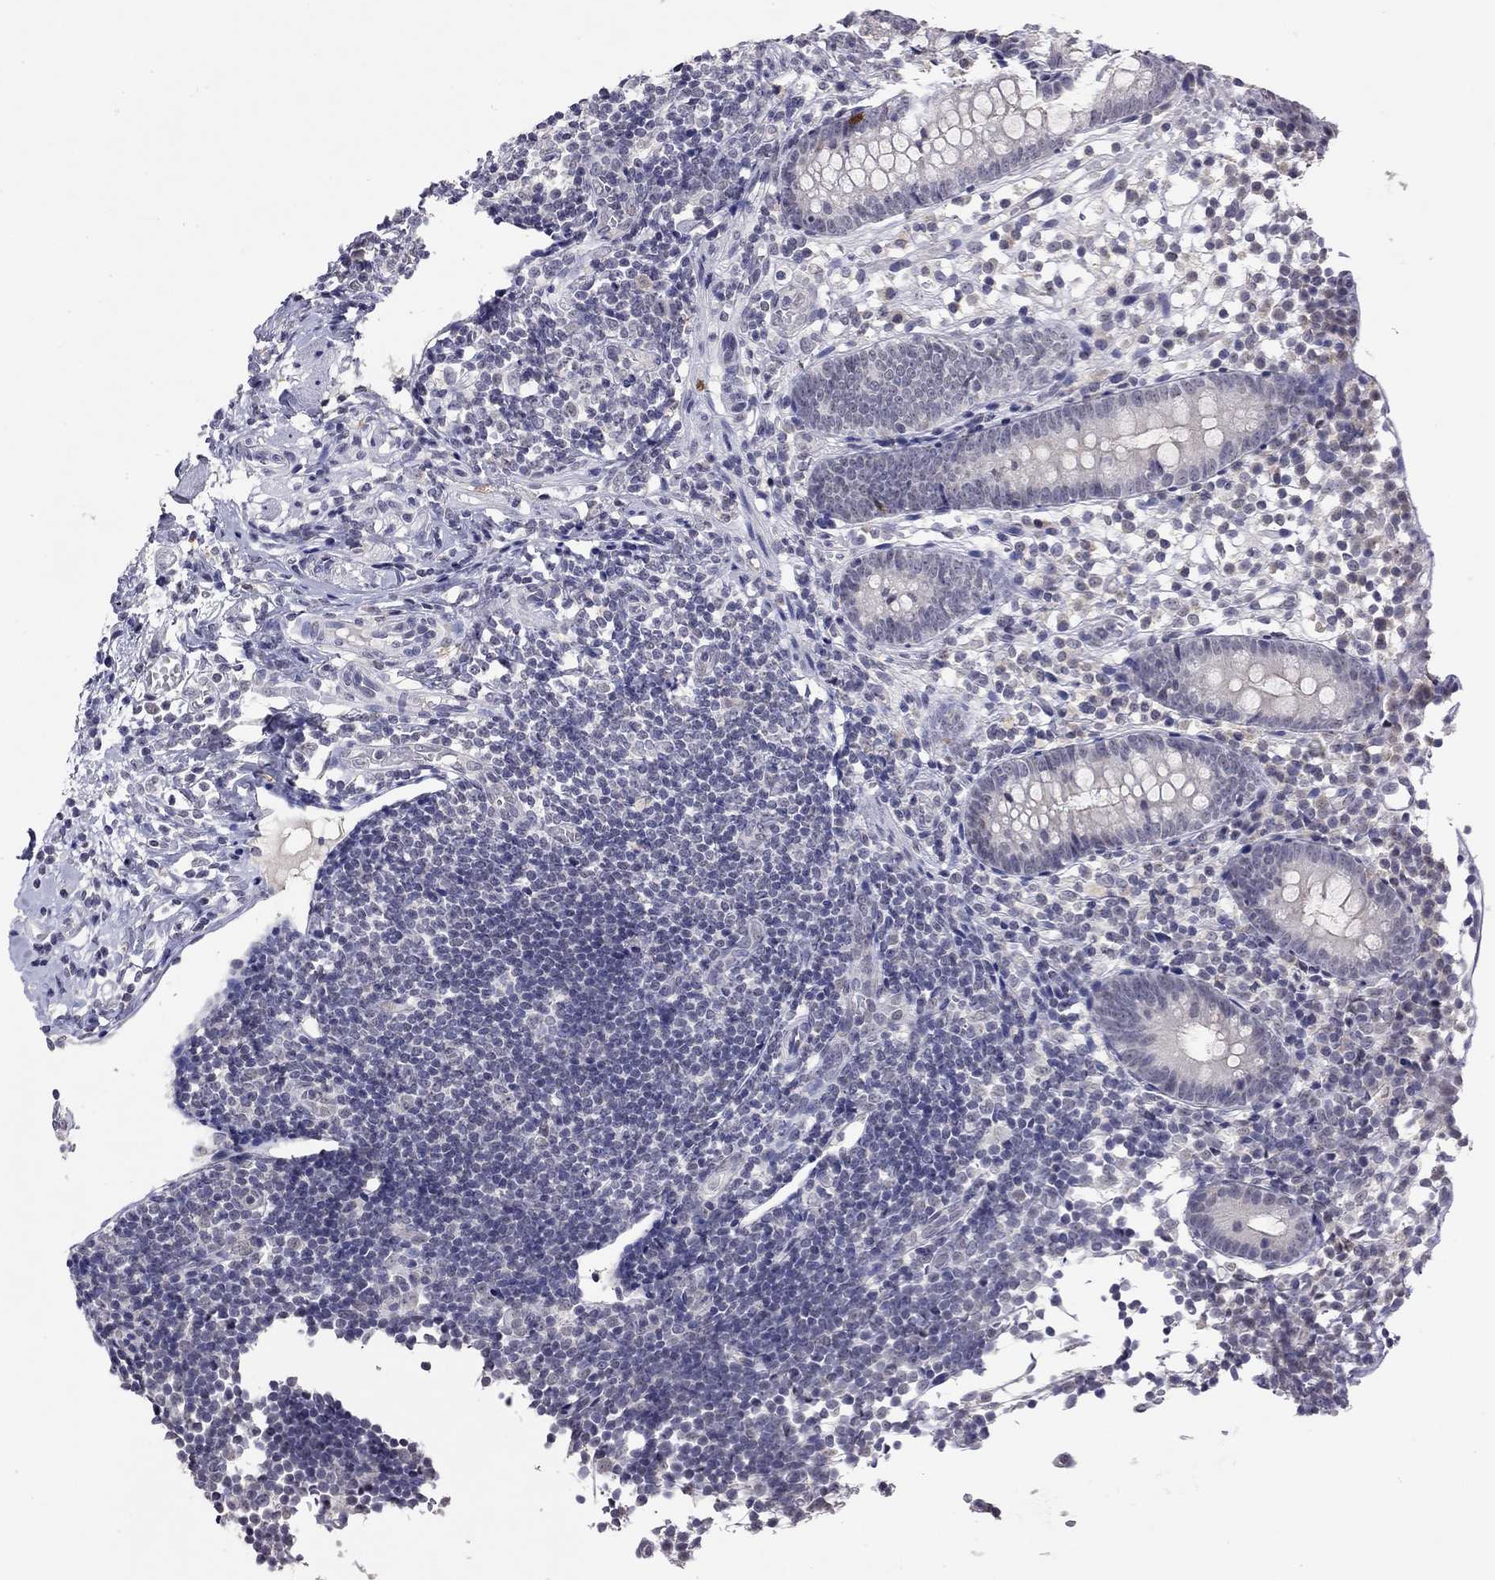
{"staining": {"intensity": "negative", "quantity": "none", "location": "none"}, "tissue": "appendix", "cell_type": "Glandular cells", "image_type": "normal", "snomed": [{"axis": "morphology", "description": "Normal tissue, NOS"}, {"axis": "topography", "description": "Appendix"}], "caption": "Glandular cells are negative for brown protein staining in normal appendix.", "gene": "WNK3", "patient": {"sex": "female", "age": 40}}